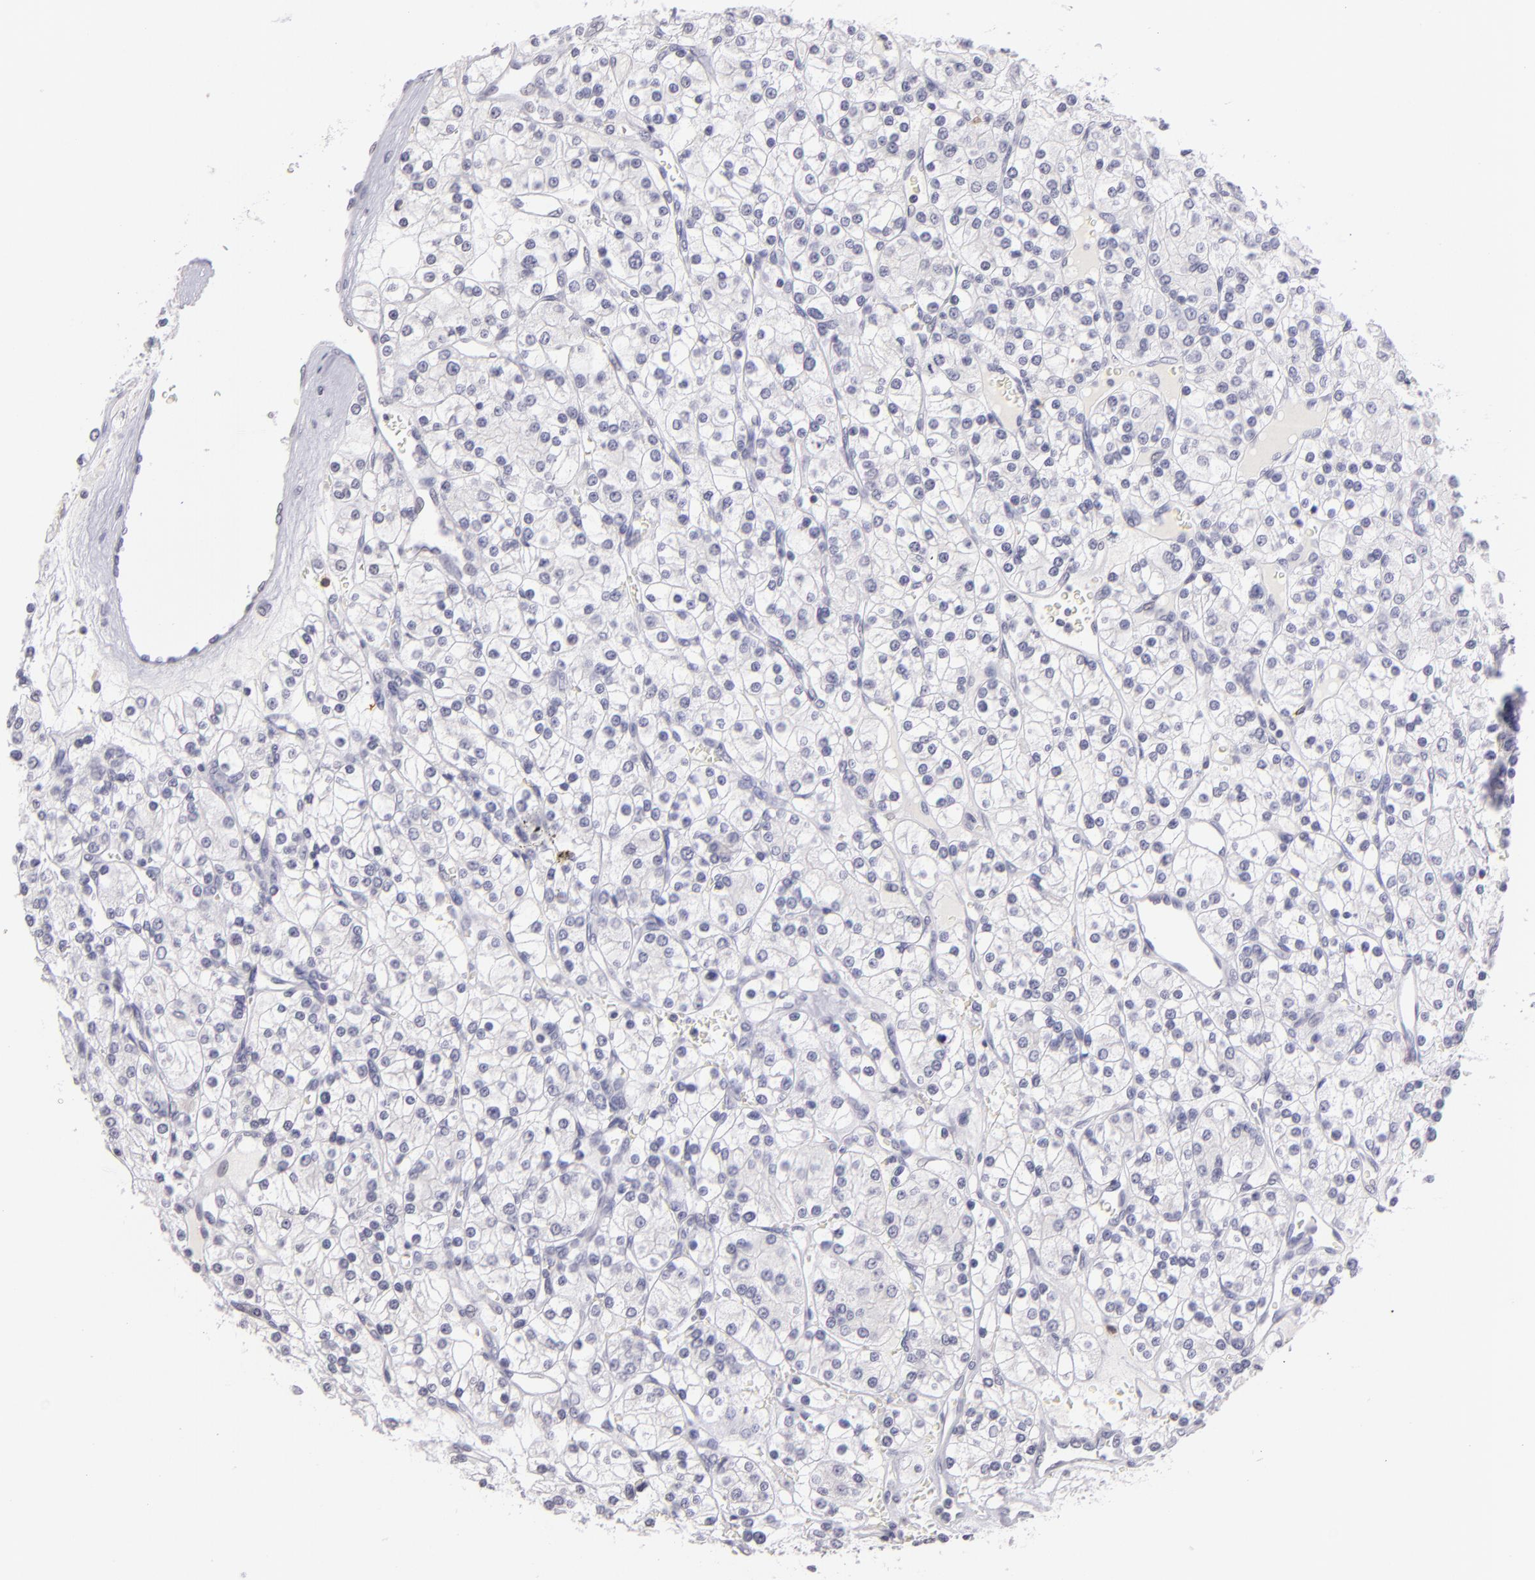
{"staining": {"intensity": "negative", "quantity": "none", "location": "none"}, "tissue": "renal cancer", "cell_type": "Tumor cells", "image_type": "cancer", "snomed": [{"axis": "morphology", "description": "Adenocarcinoma, NOS"}, {"axis": "topography", "description": "Kidney"}], "caption": "There is no significant positivity in tumor cells of renal adenocarcinoma.", "gene": "IL2RA", "patient": {"sex": "female", "age": 62}}